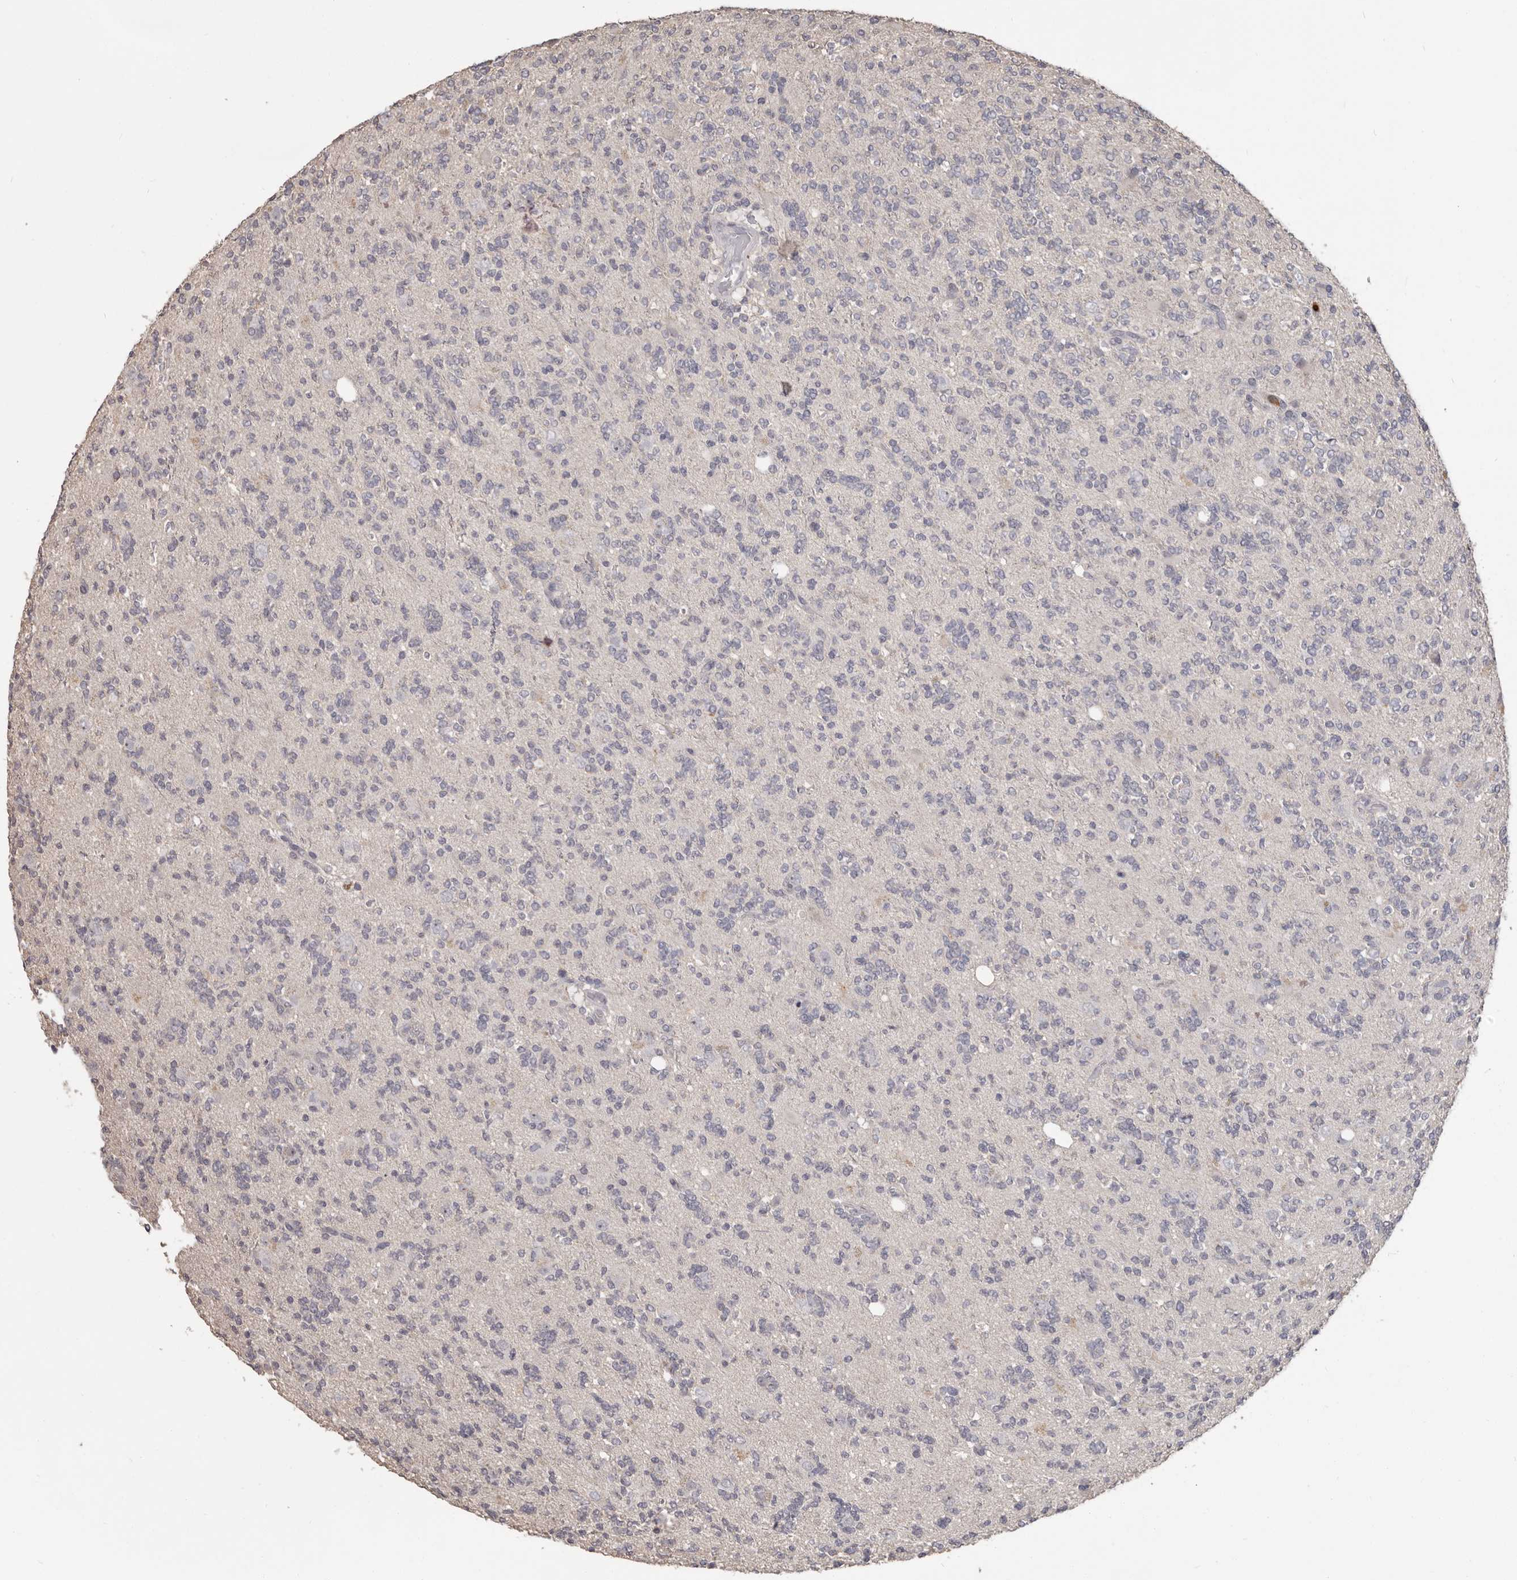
{"staining": {"intensity": "negative", "quantity": "none", "location": "none"}, "tissue": "glioma", "cell_type": "Tumor cells", "image_type": "cancer", "snomed": [{"axis": "morphology", "description": "Glioma, malignant, High grade"}, {"axis": "topography", "description": "Brain"}], "caption": "Tumor cells show no significant expression in malignant glioma (high-grade).", "gene": "GPR157", "patient": {"sex": "female", "age": 62}}